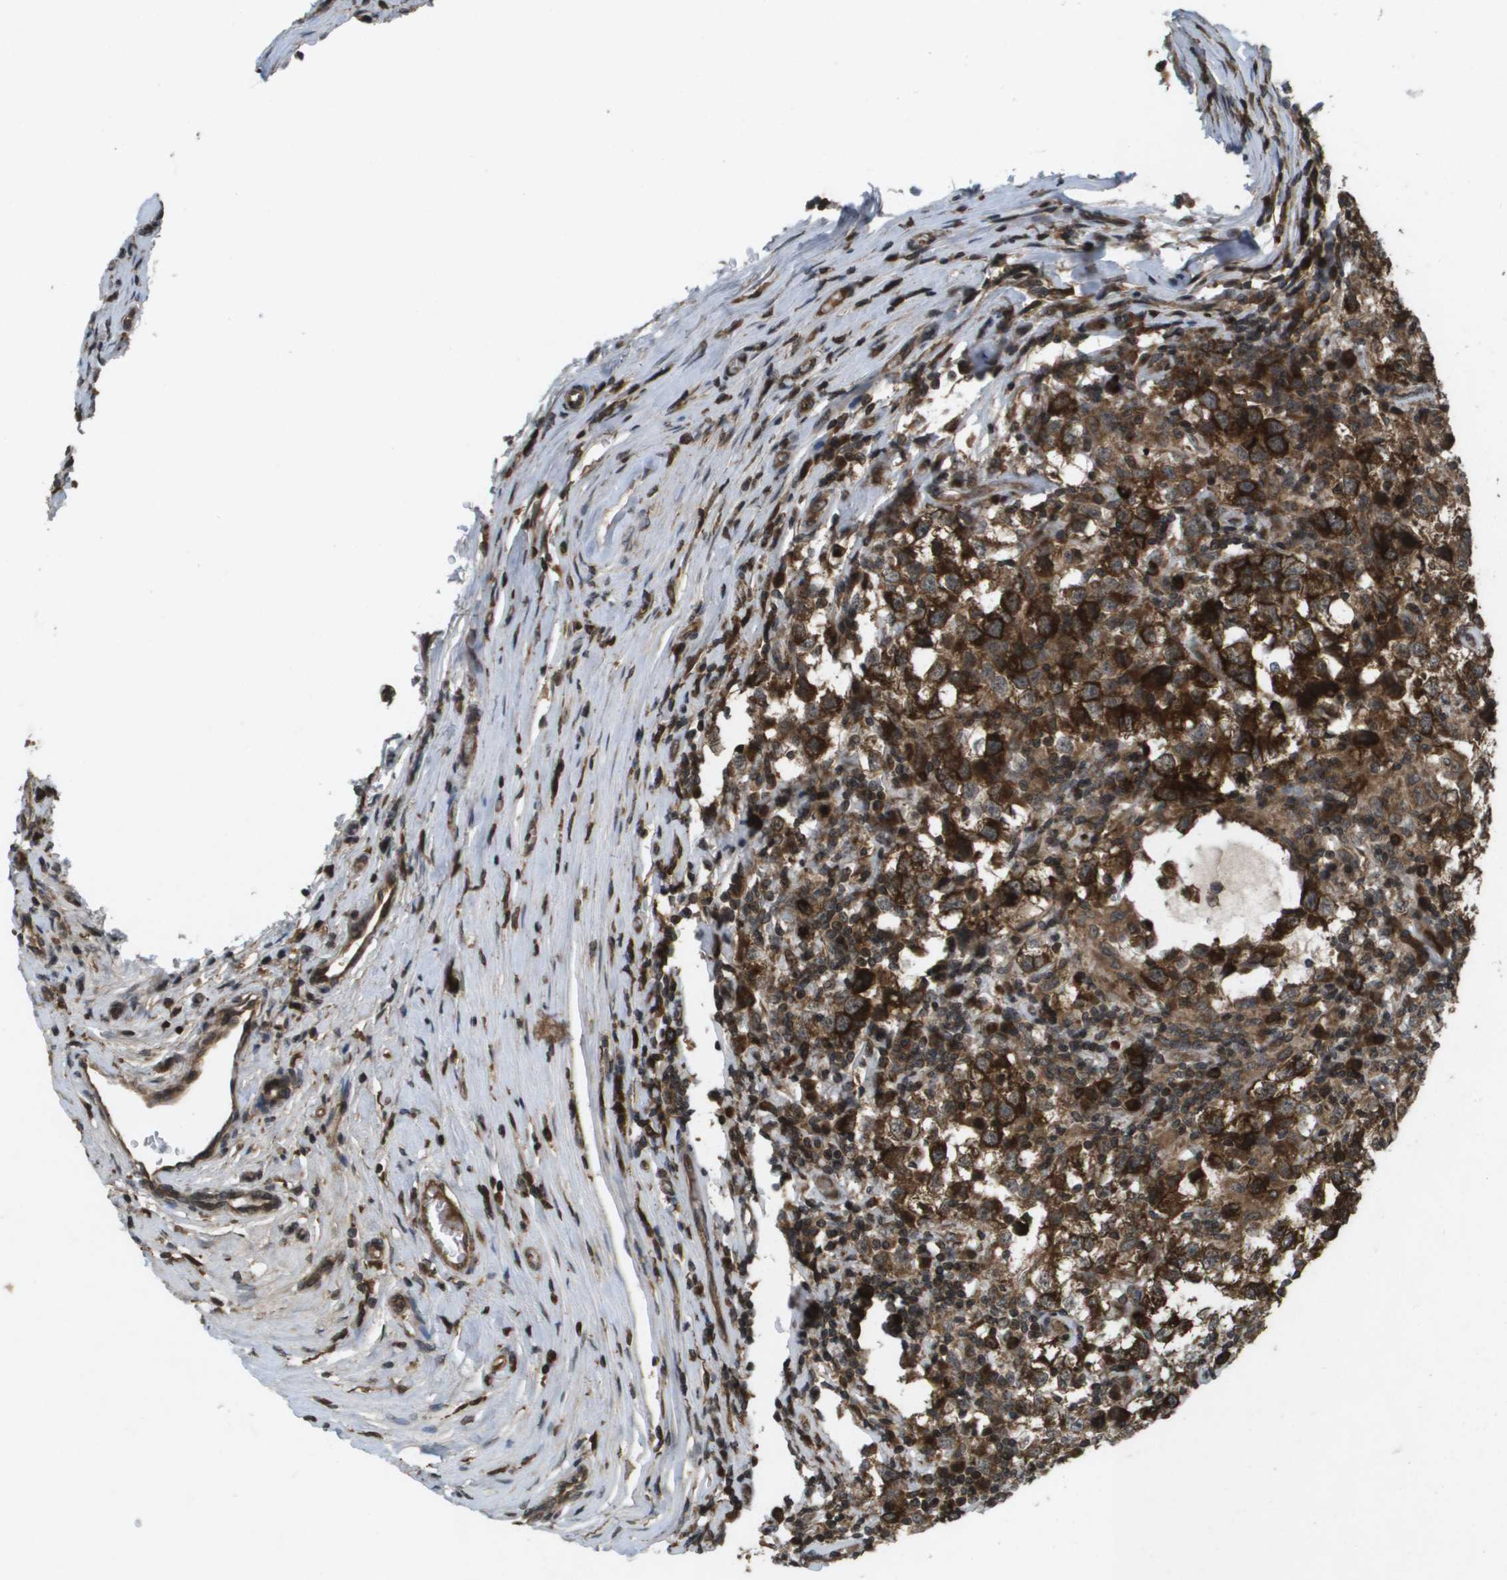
{"staining": {"intensity": "strong", "quantity": ">75%", "location": "cytoplasmic/membranous"}, "tissue": "testis cancer", "cell_type": "Tumor cells", "image_type": "cancer", "snomed": [{"axis": "morphology", "description": "Carcinoma, Embryonal, NOS"}, {"axis": "topography", "description": "Testis"}], "caption": "Human testis embryonal carcinoma stained with a protein marker reveals strong staining in tumor cells.", "gene": "KIF11", "patient": {"sex": "male", "age": 21}}